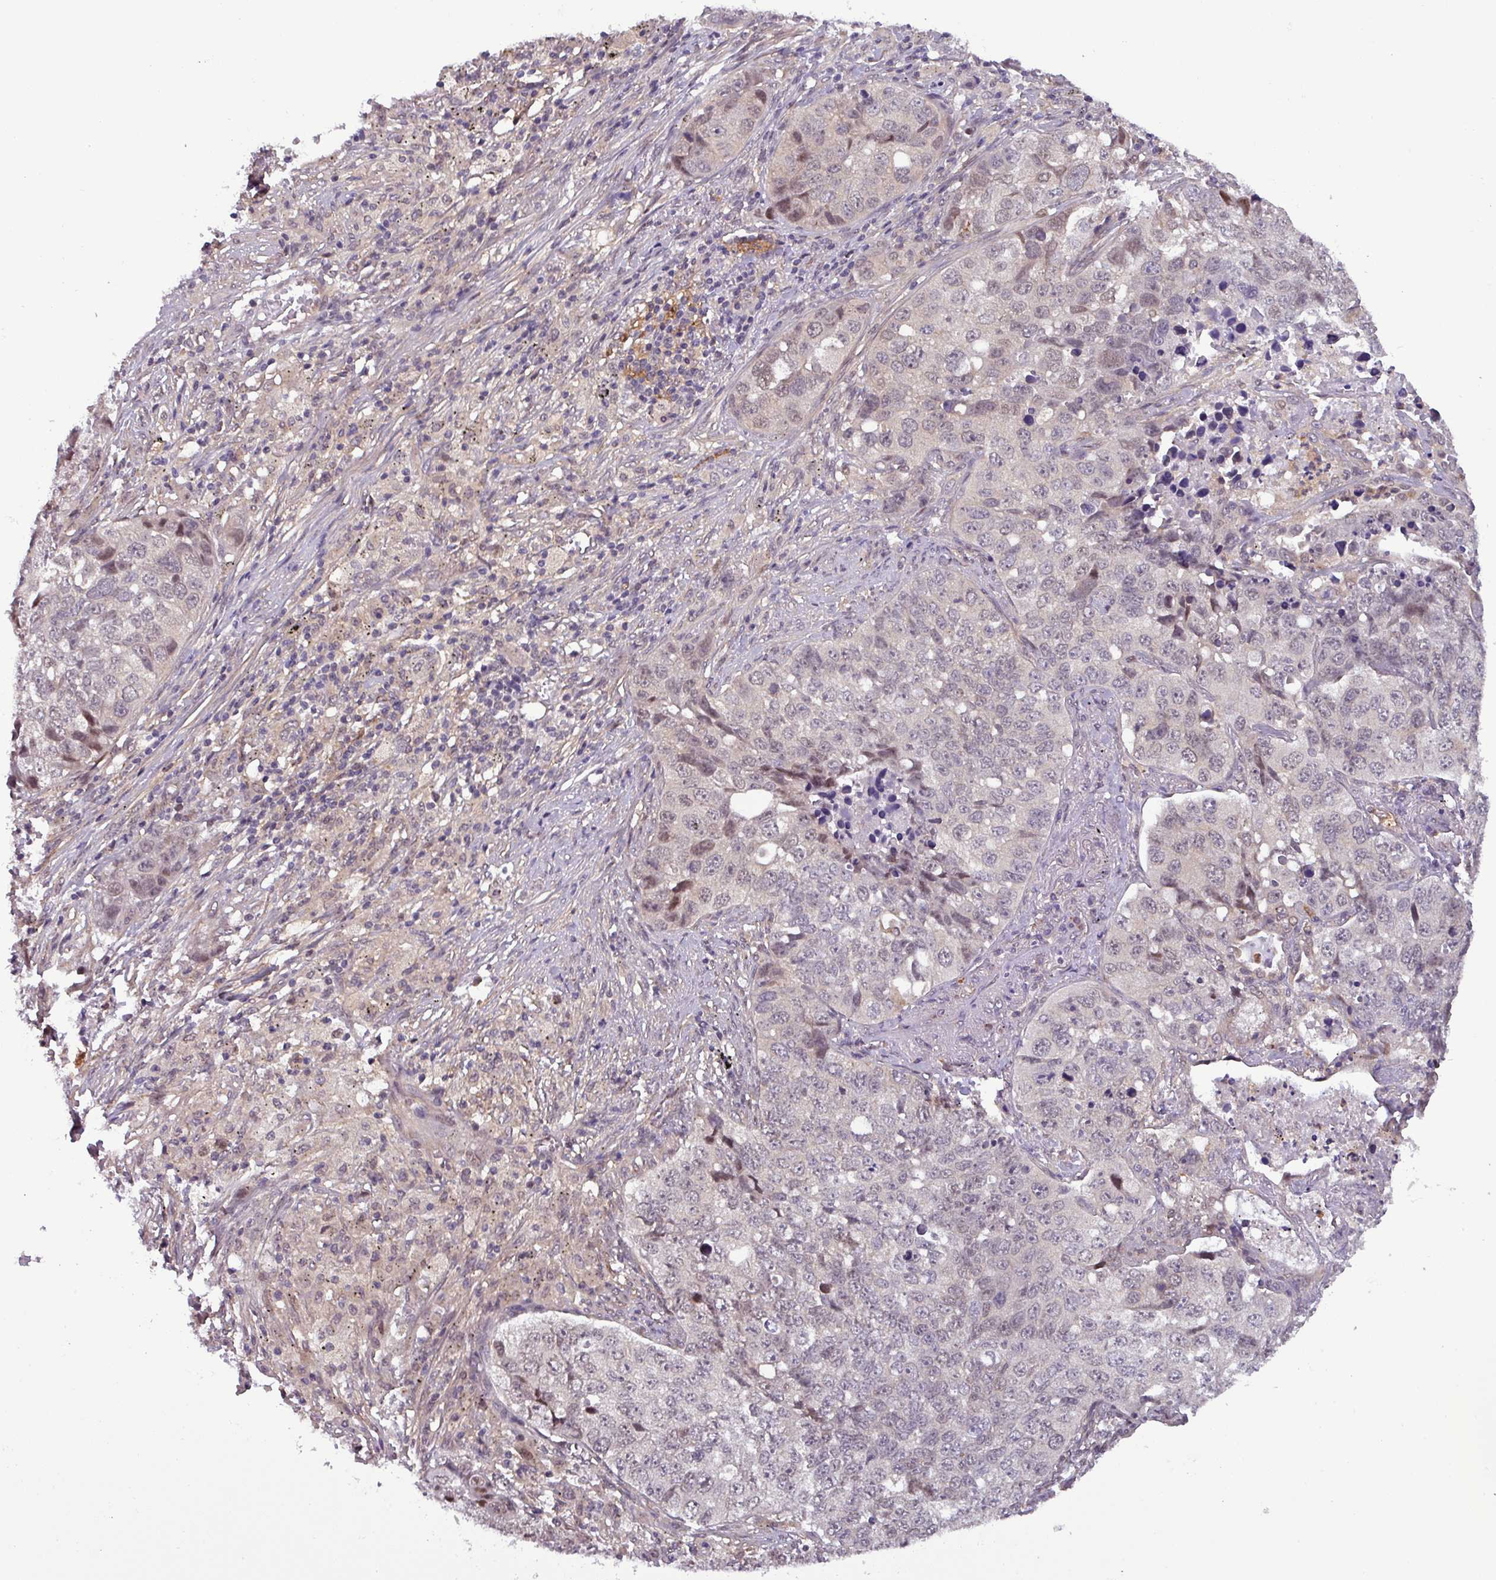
{"staining": {"intensity": "weak", "quantity": "<25%", "location": "nuclear"}, "tissue": "lung cancer", "cell_type": "Tumor cells", "image_type": "cancer", "snomed": [{"axis": "morphology", "description": "Squamous cell carcinoma, NOS"}, {"axis": "topography", "description": "Lung"}], "caption": "Immunohistochemistry histopathology image of neoplastic tissue: human squamous cell carcinoma (lung) stained with DAB (3,3'-diaminobenzidine) shows no significant protein staining in tumor cells.", "gene": "NPFFR1", "patient": {"sex": "male", "age": 60}}